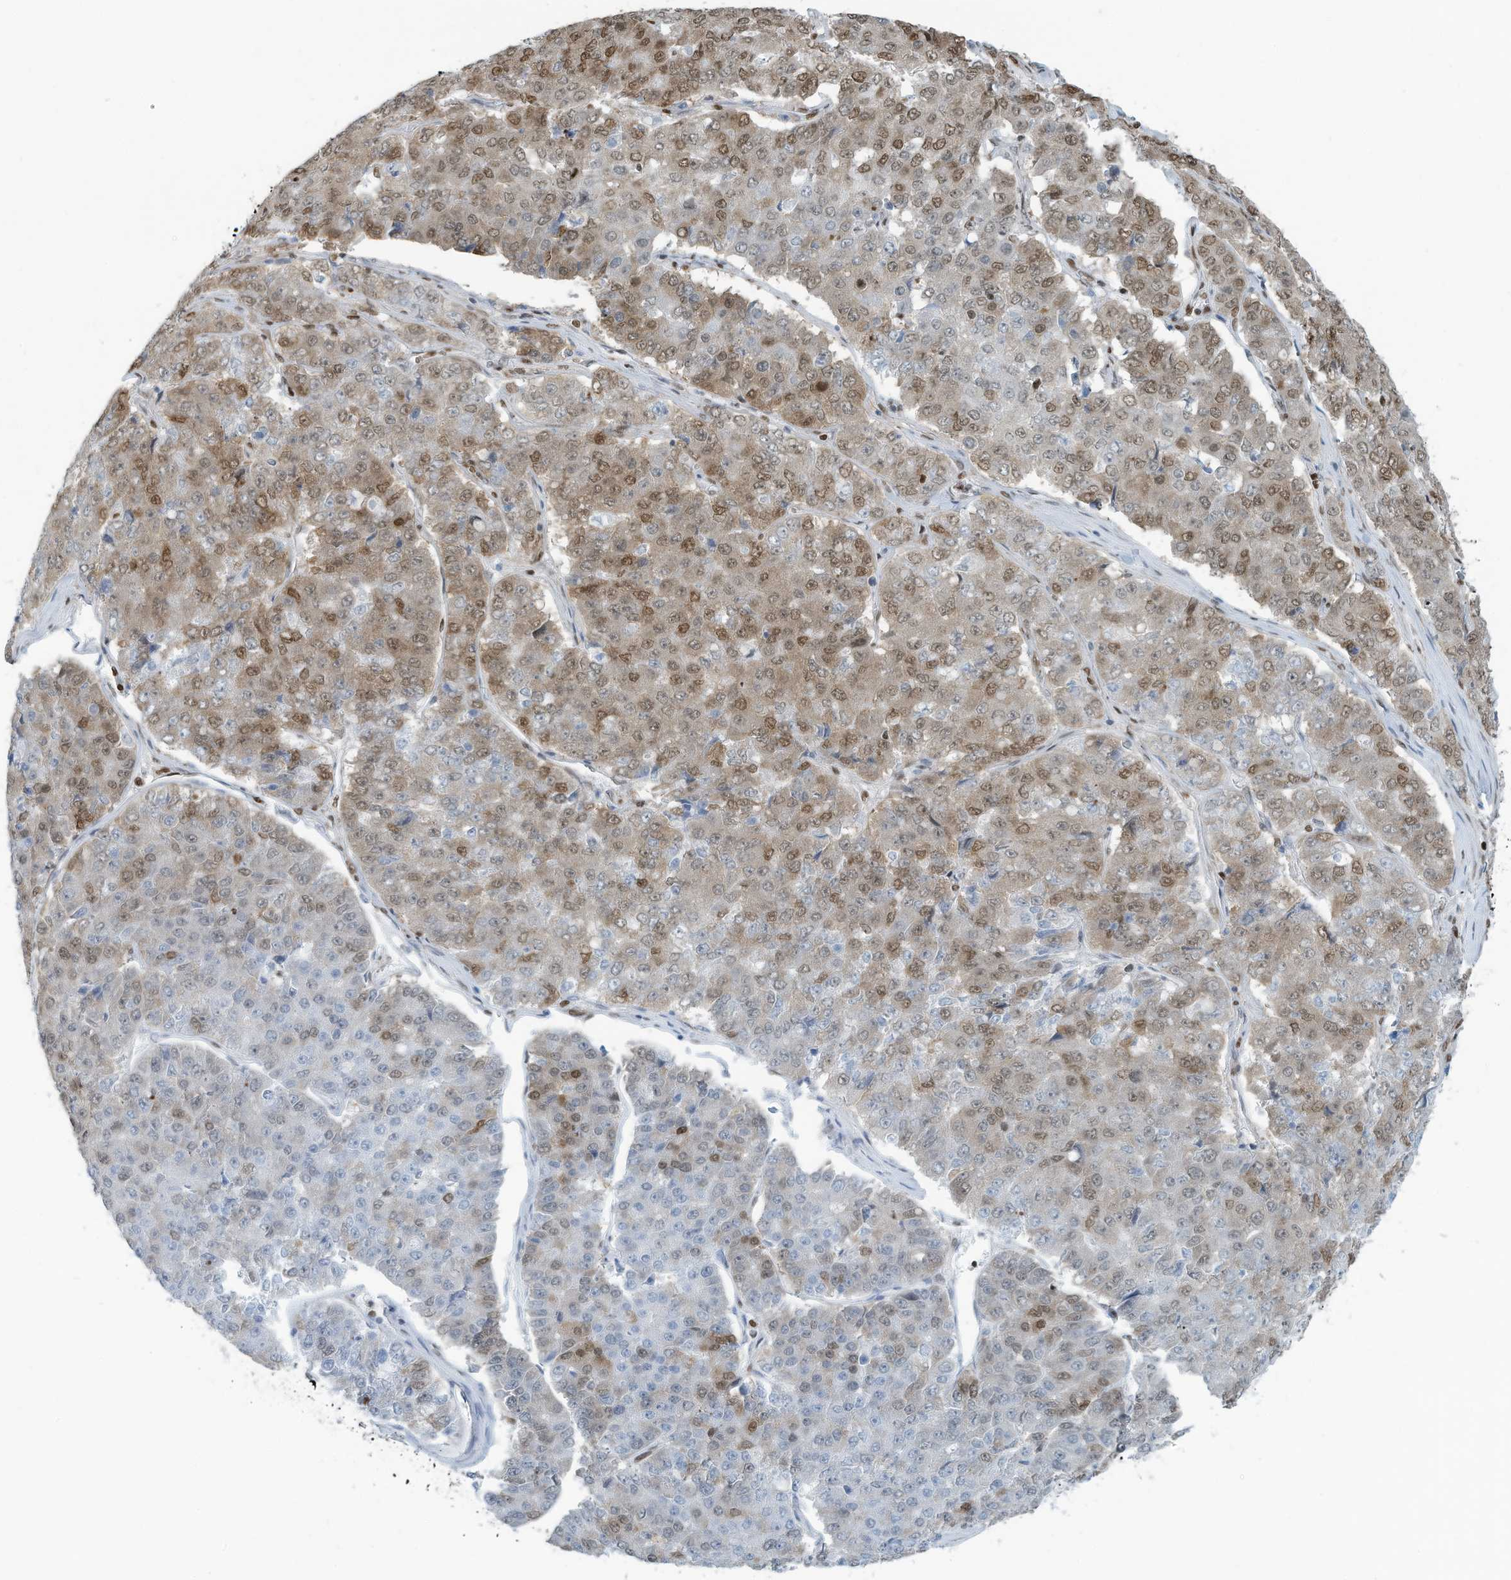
{"staining": {"intensity": "moderate", "quantity": "<25%", "location": "nuclear"}, "tissue": "pancreatic cancer", "cell_type": "Tumor cells", "image_type": "cancer", "snomed": [{"axis": "morphology", "description": "Adenocarcinoma, NOS"}, {"axis": "topography", "description": "Pancreas"}], "caption": "This micrograph exhibits IHC staining of human pancreatic cancer (adenocarcinoma), with low moderate nuclear expression in approximately <25% of tumor cells.", "gene": "SARNP", "patient": {"sex": "male", "age": 50}}